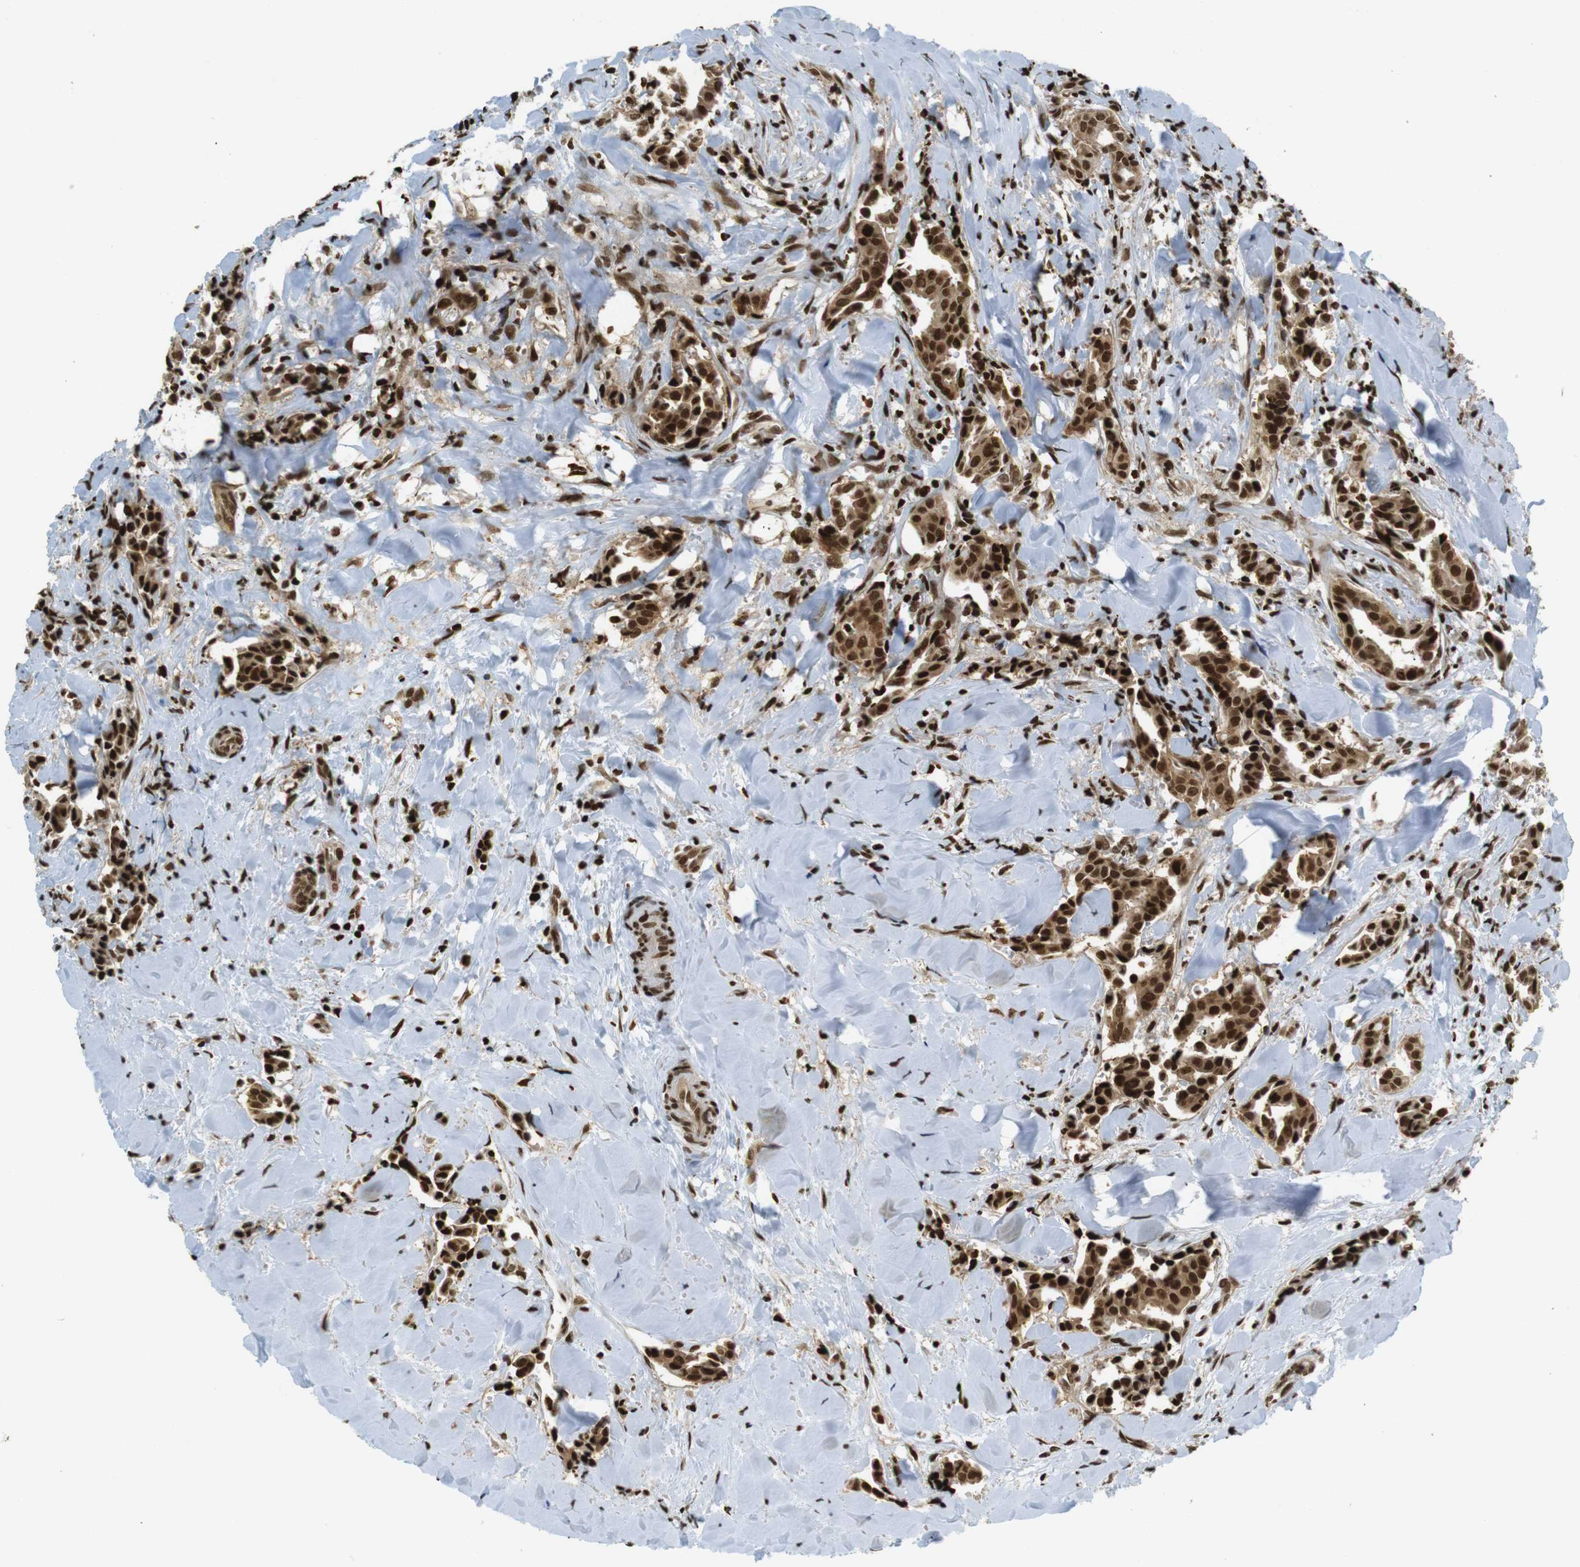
{"staining": {"intensity": "strong", "quantity": ">75%", "location": "cytoplasmic/membranous,nuclear"}, "tissue": "head and neck cancer", "cell_type": "Tumor cells", "image_type": "cancer", "snomed": [{"axis": "morphology", "description": "Adenocarcinoma, NOS"}, {"axis": "topography", "description": "Salivary gland"}, {"axis": "topography", "description": "Head-Neck"}], "caption": "IHC of human adenocarcinoma (head and neck) demonstrates high levels of strong cytoplasmic/membranous and nuclear staining in approximately >75% of tumor cells. (Stains: DAB (3,3'-diaminobenzidine) in brown, nuclei in blue, Microscopy: brightfield microscopy at high magnification).", "gene": "RUVBL2", "patient": {"sex": "female", "age": 59}}